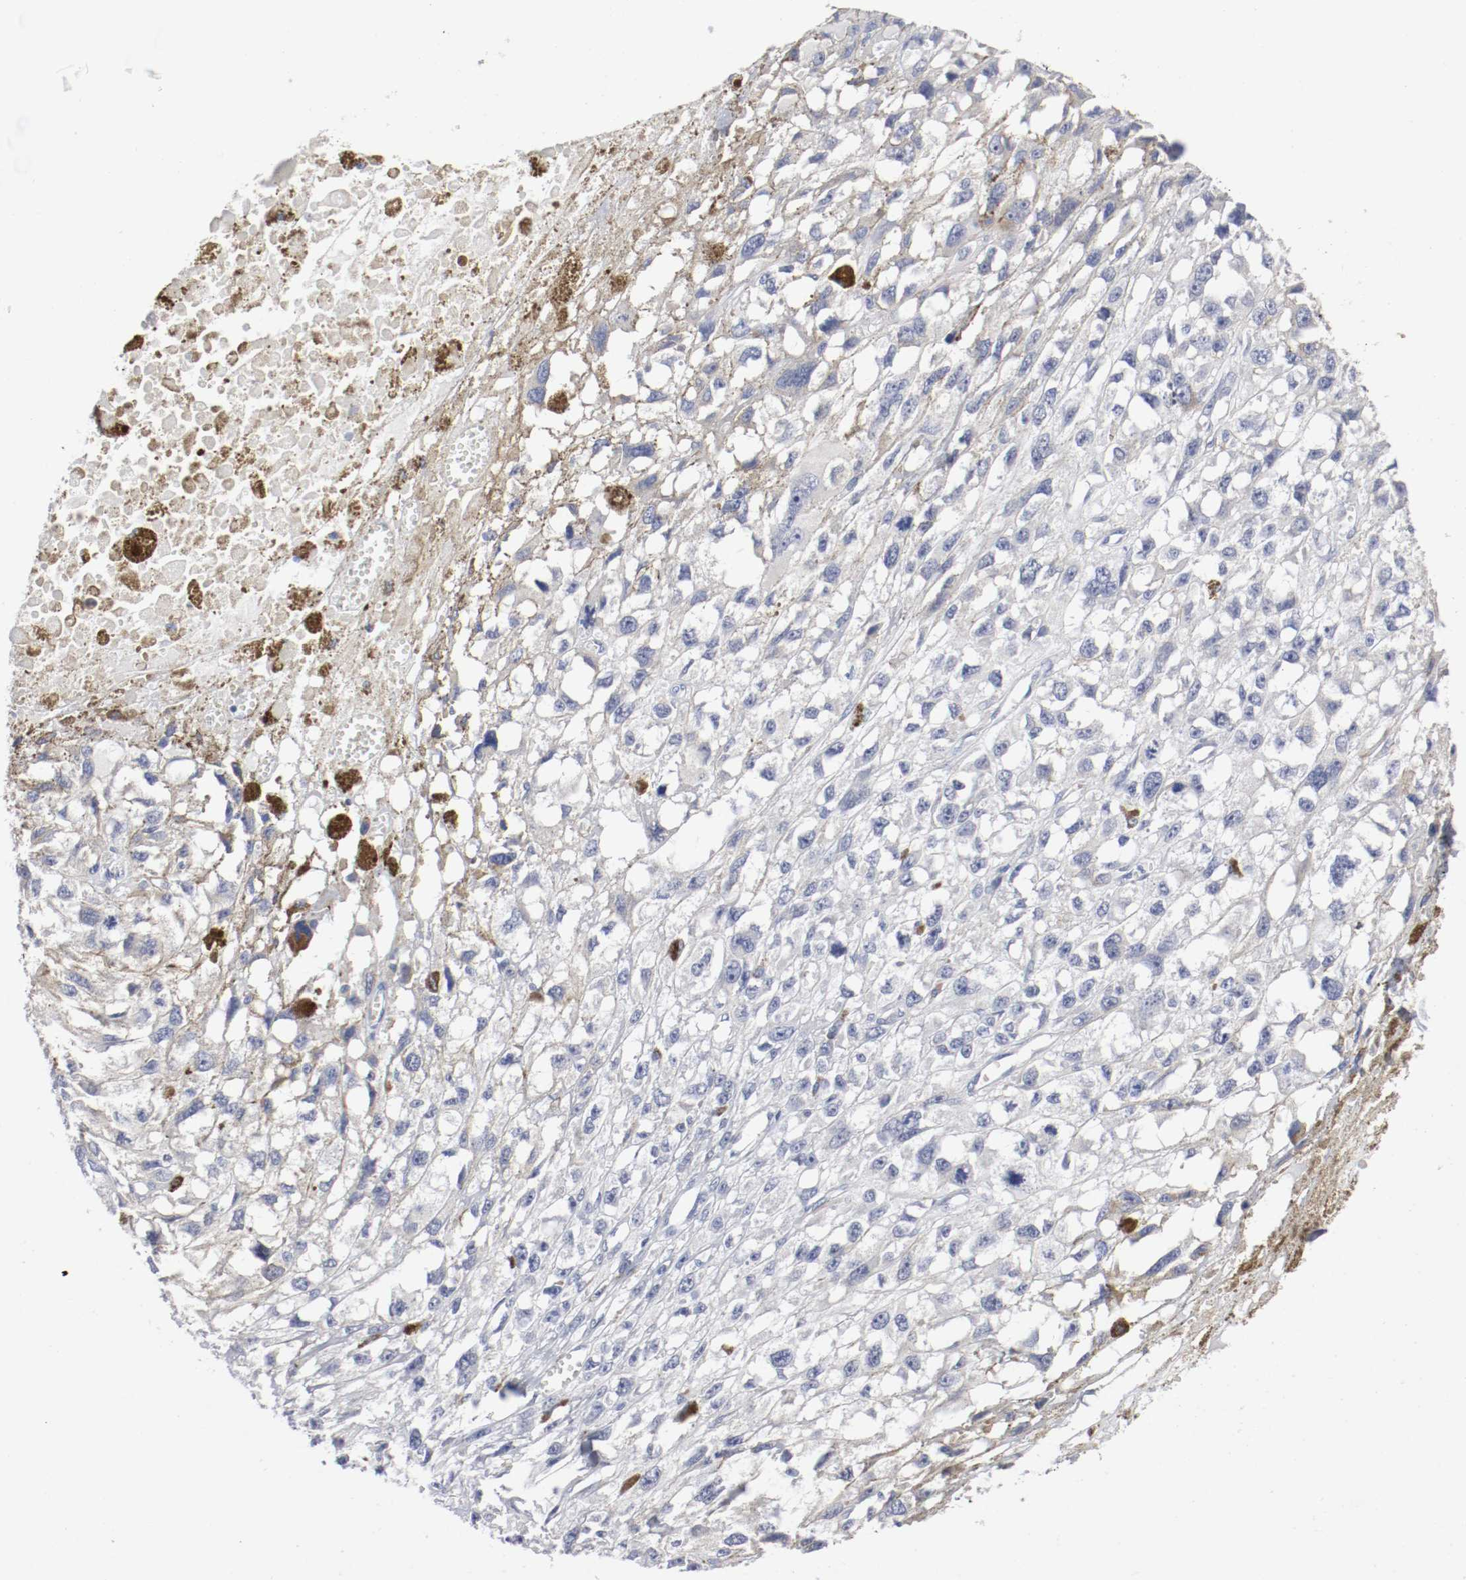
{"staining": {"intensity": "negative", "quantity": "none", "location": "none"}, "tissue": "melanoma", "cell_type": "Tumor cells", "image_type": "cancer", "snomed": [{"axis": "morphology", "description": "Malignant melanoma, Metastatic site"}, {"axis": "topography", "description": "Lymph node"}], "caption": "Tumor cells are negative for brown protein staining in melanoma.", "gene": "FGFBP1", "patient": {"sex": "male", "age": 59}}